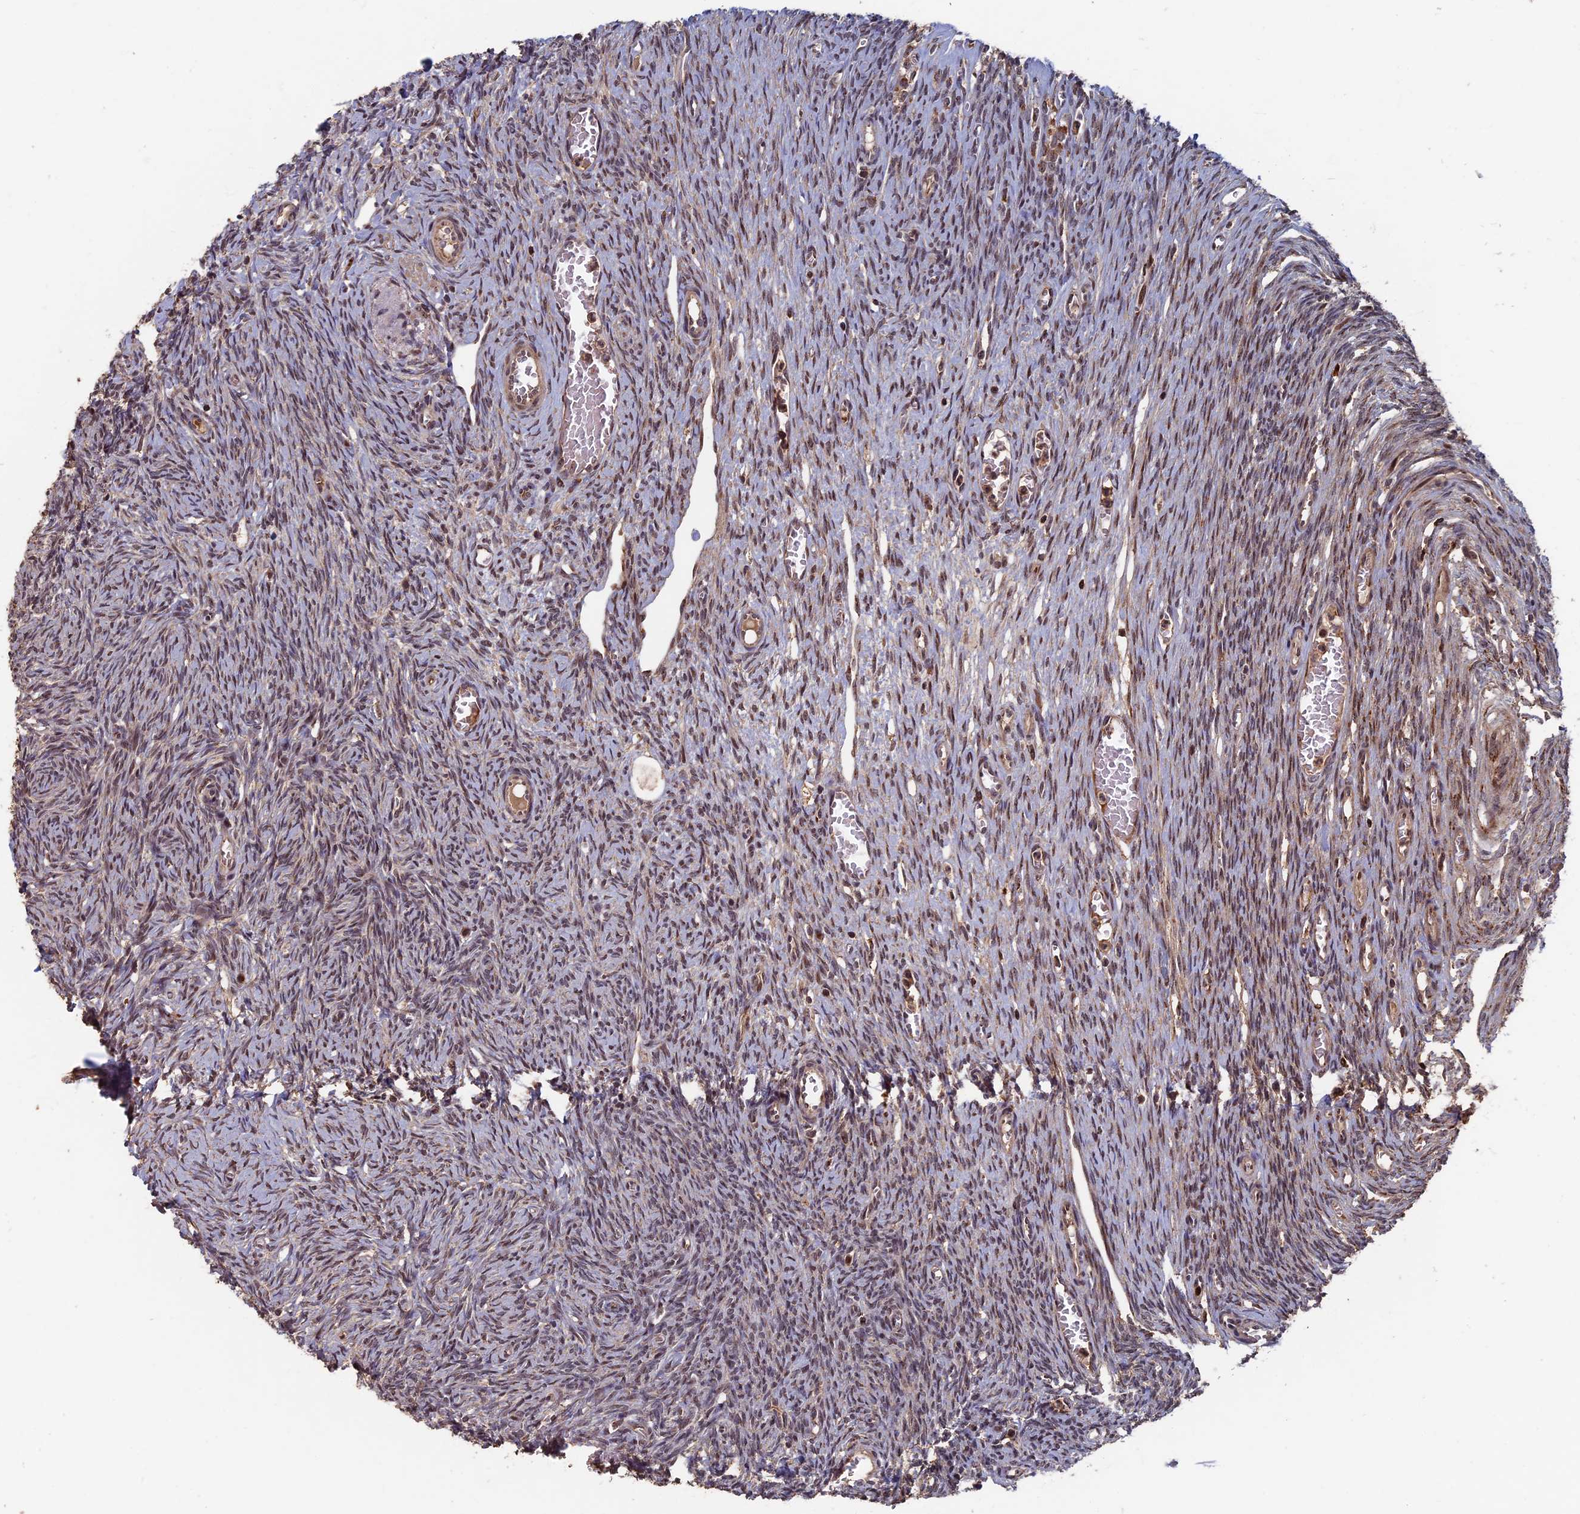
{"staining": {"intensity": "weak", "quantity": "25%-75%", "location": "cytoplasmic/membranous,nuclear"}, "tissue": "ovary", "cell_type": "Ovarian stroma cells", "image_type": "normal", "snomed": [{"axis": "morphology", "description": "Normal tissue, NOS"}, {"axis": "topography", "description": "Ovary"}], "caption": "Protein staining of normal ovary displays weak cytoplasmic/membranous,nuclear positivity in approximately 25%-75% of ovarian stroma cells.", "gene": "RASGRF1", "patient": {"sex": "female", "age": 44}}